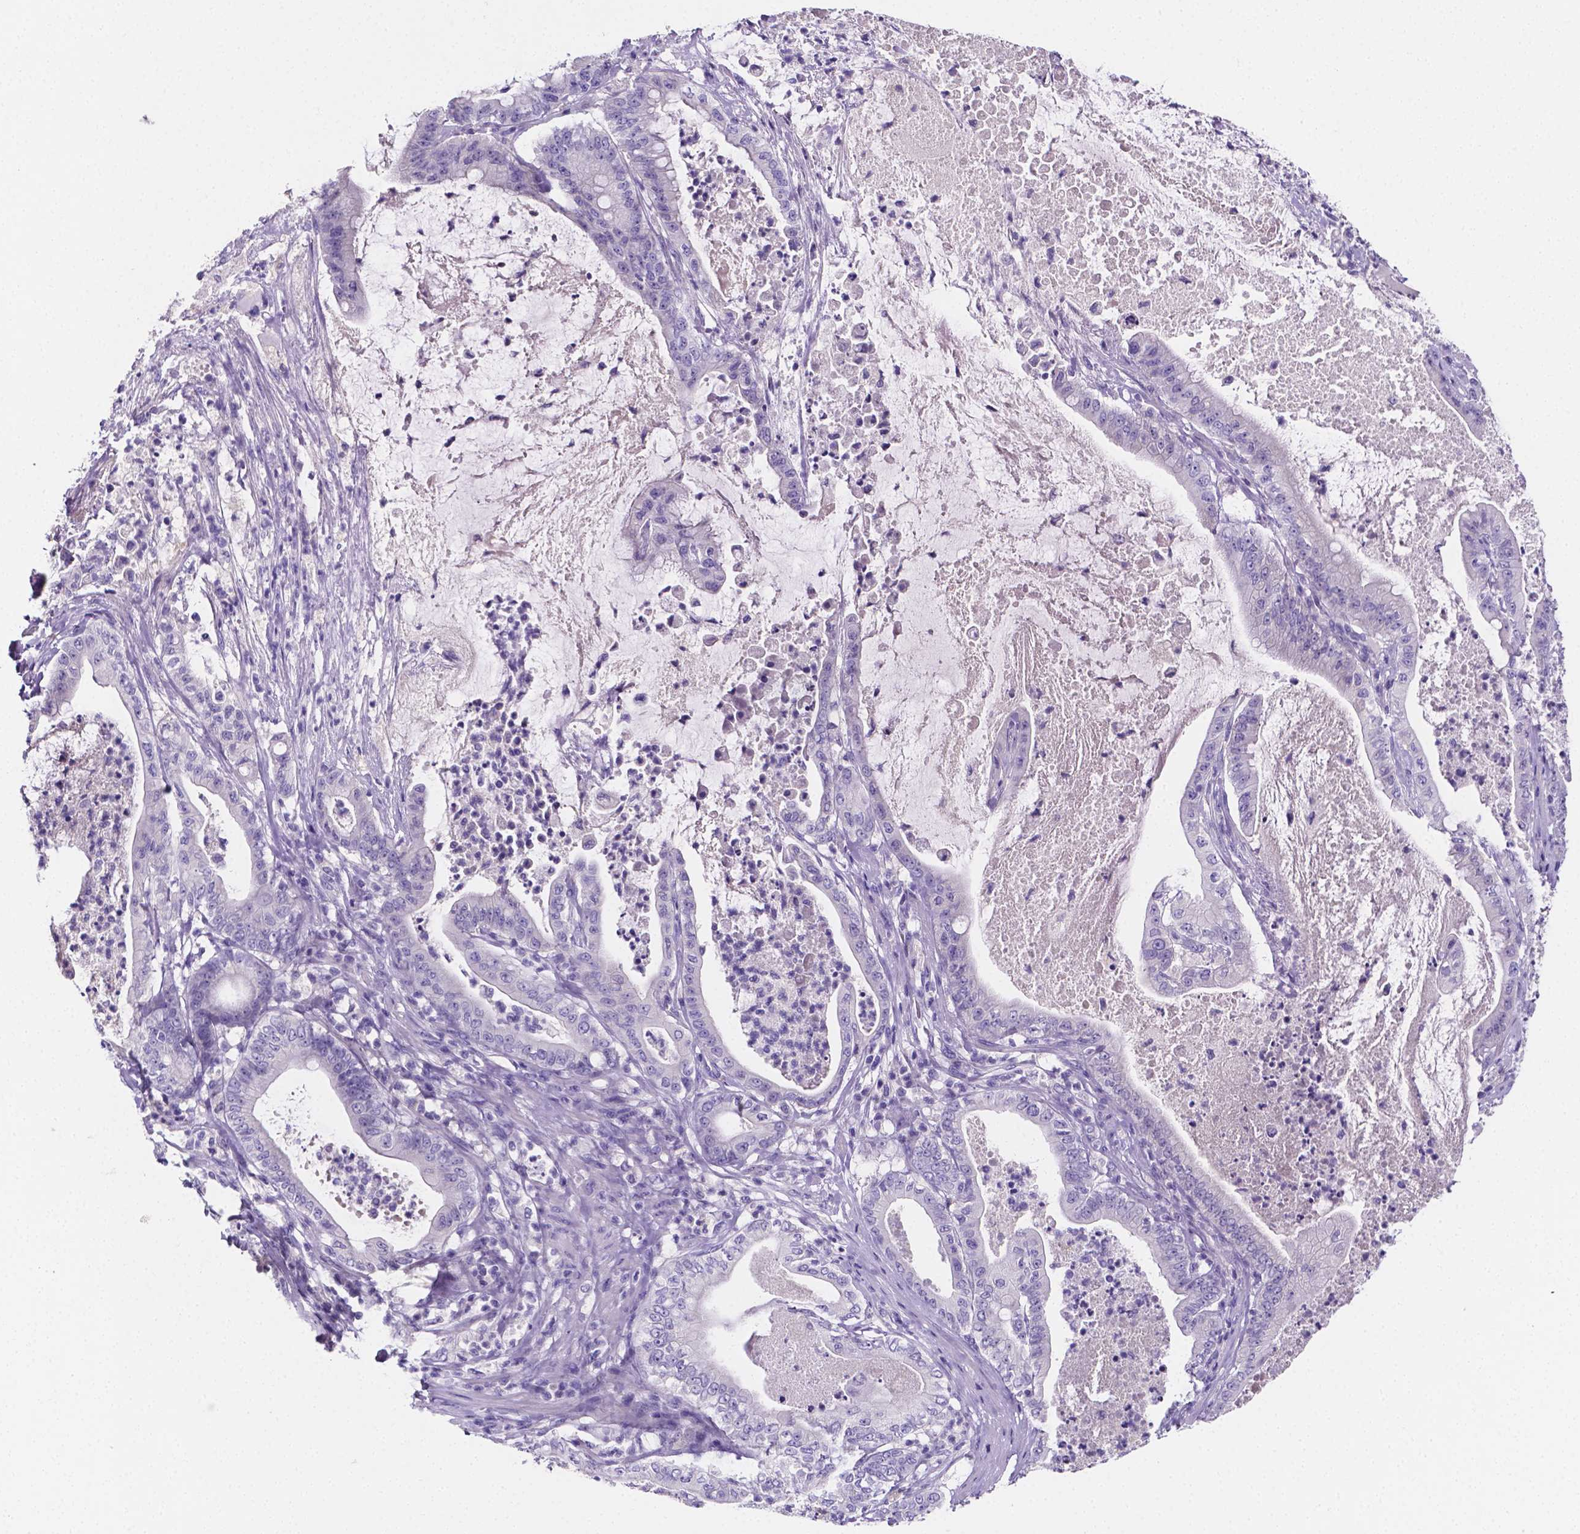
{"staining": {"intensity": "negative", "quantity": "none", "location": "none"}, "tissue": "pancreatic cancer", "cell_type": "Tumor cells", "image_type": "cancer", "snomed": [{"axis": "morphology", "description": "Adenocarcinoma, NOS"}, {"axis": "topography", "description": "Pancreas"}], "caption": "Tumor cells are negative for brown protein staining in pancreatic adenocarcinoma.", "gene": "NRGN", "patient": {"sex": "male", "age": 71}}